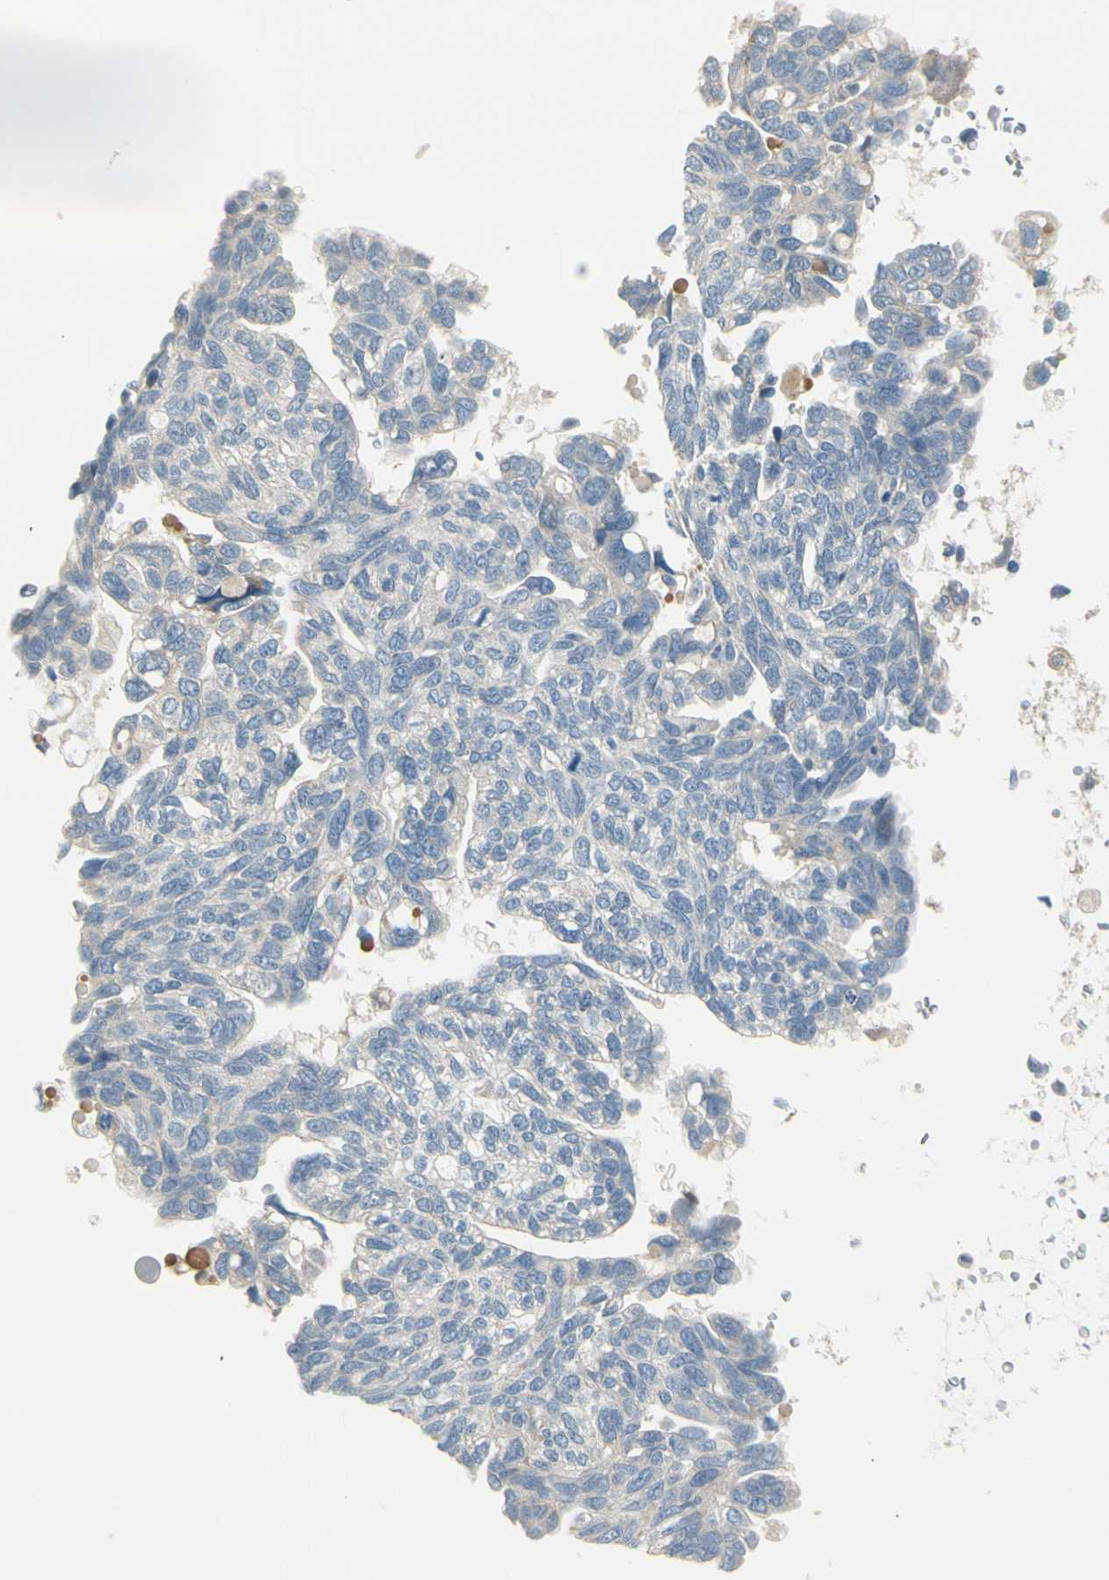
{"staining": {"intensity": "negative", "quantity": "none", "location": "none"}, "tissue": "ovarian cancer", "cell_type": "Tumor cells", "image_type": "cancer", "snomed": [{"axis": "morphology", "description": "Cystadenocarcinoma, serous, NOS"}, {"axis": "topography", "description": "Ovary"}], "caption": "An image of ovarian cancer (serous cystadenocarcinoma) stained for a protein demonstrates no brown staining in tumor cells.", "gene": "ADGRA3", "patient": {"sex": "female", "age": 79}}